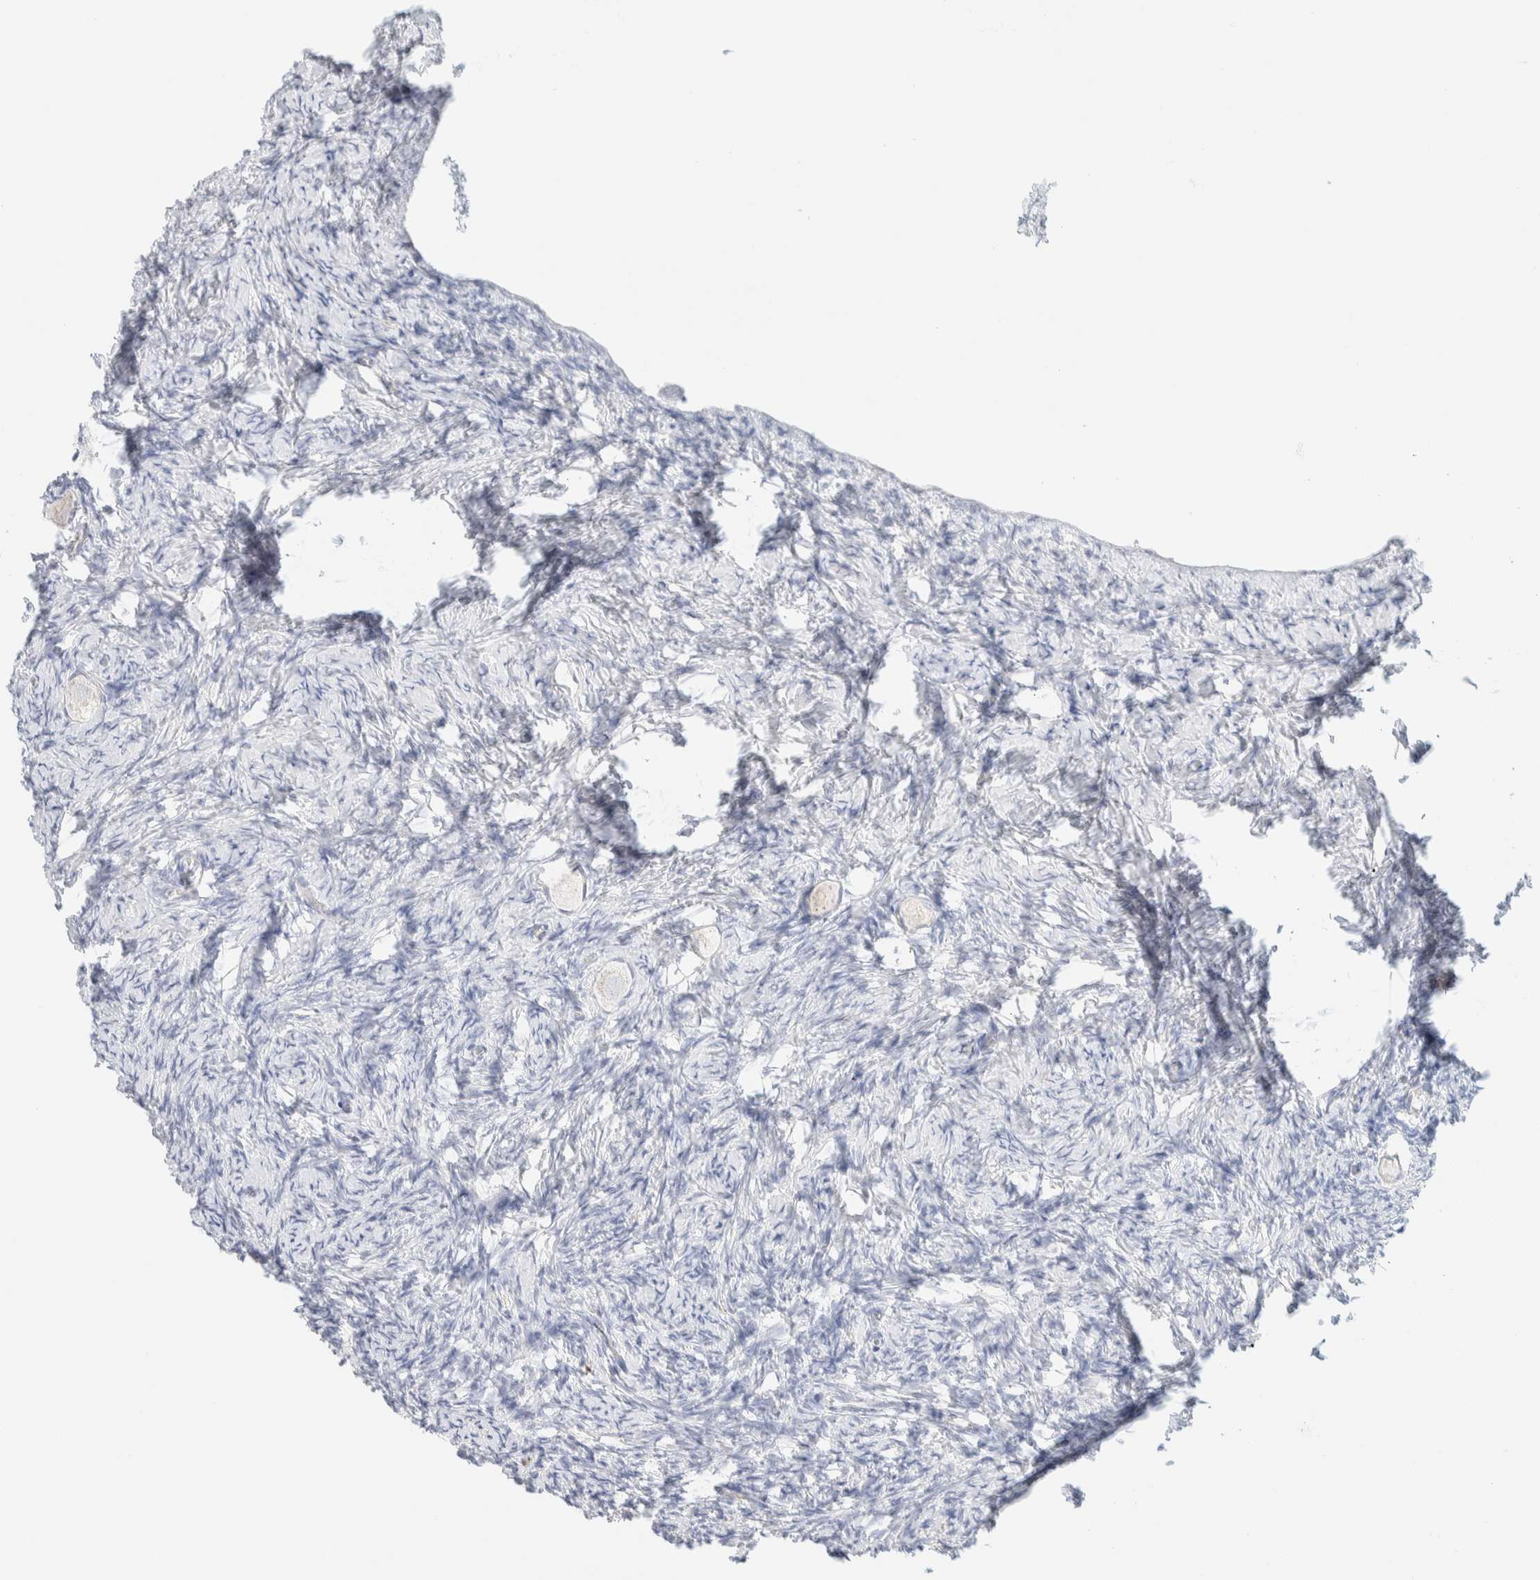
{"staining": {"intensity": "negative", "quantity": "none", "location": "none"}, "tissue": "ovary", "cell_type": "Follicle cells", "image_type": "normal", "snomed": [{"axis": "morphology", "description": "Normal tissue, NOS"}, {"axis": "topography", "description": "Ovary"}], "caption": "Micrograph shows no protein expression in follicle cells of unremarkable ovary. The staining was performed using DAB (3,3'-diaminobenzidine) to visualize the protein expression in brown, while the nuclei were stained in blue with hematoxylin (Magnification: 20x).", "gene": "AFMID", "patient": {"sex": "female", "age": 27}}